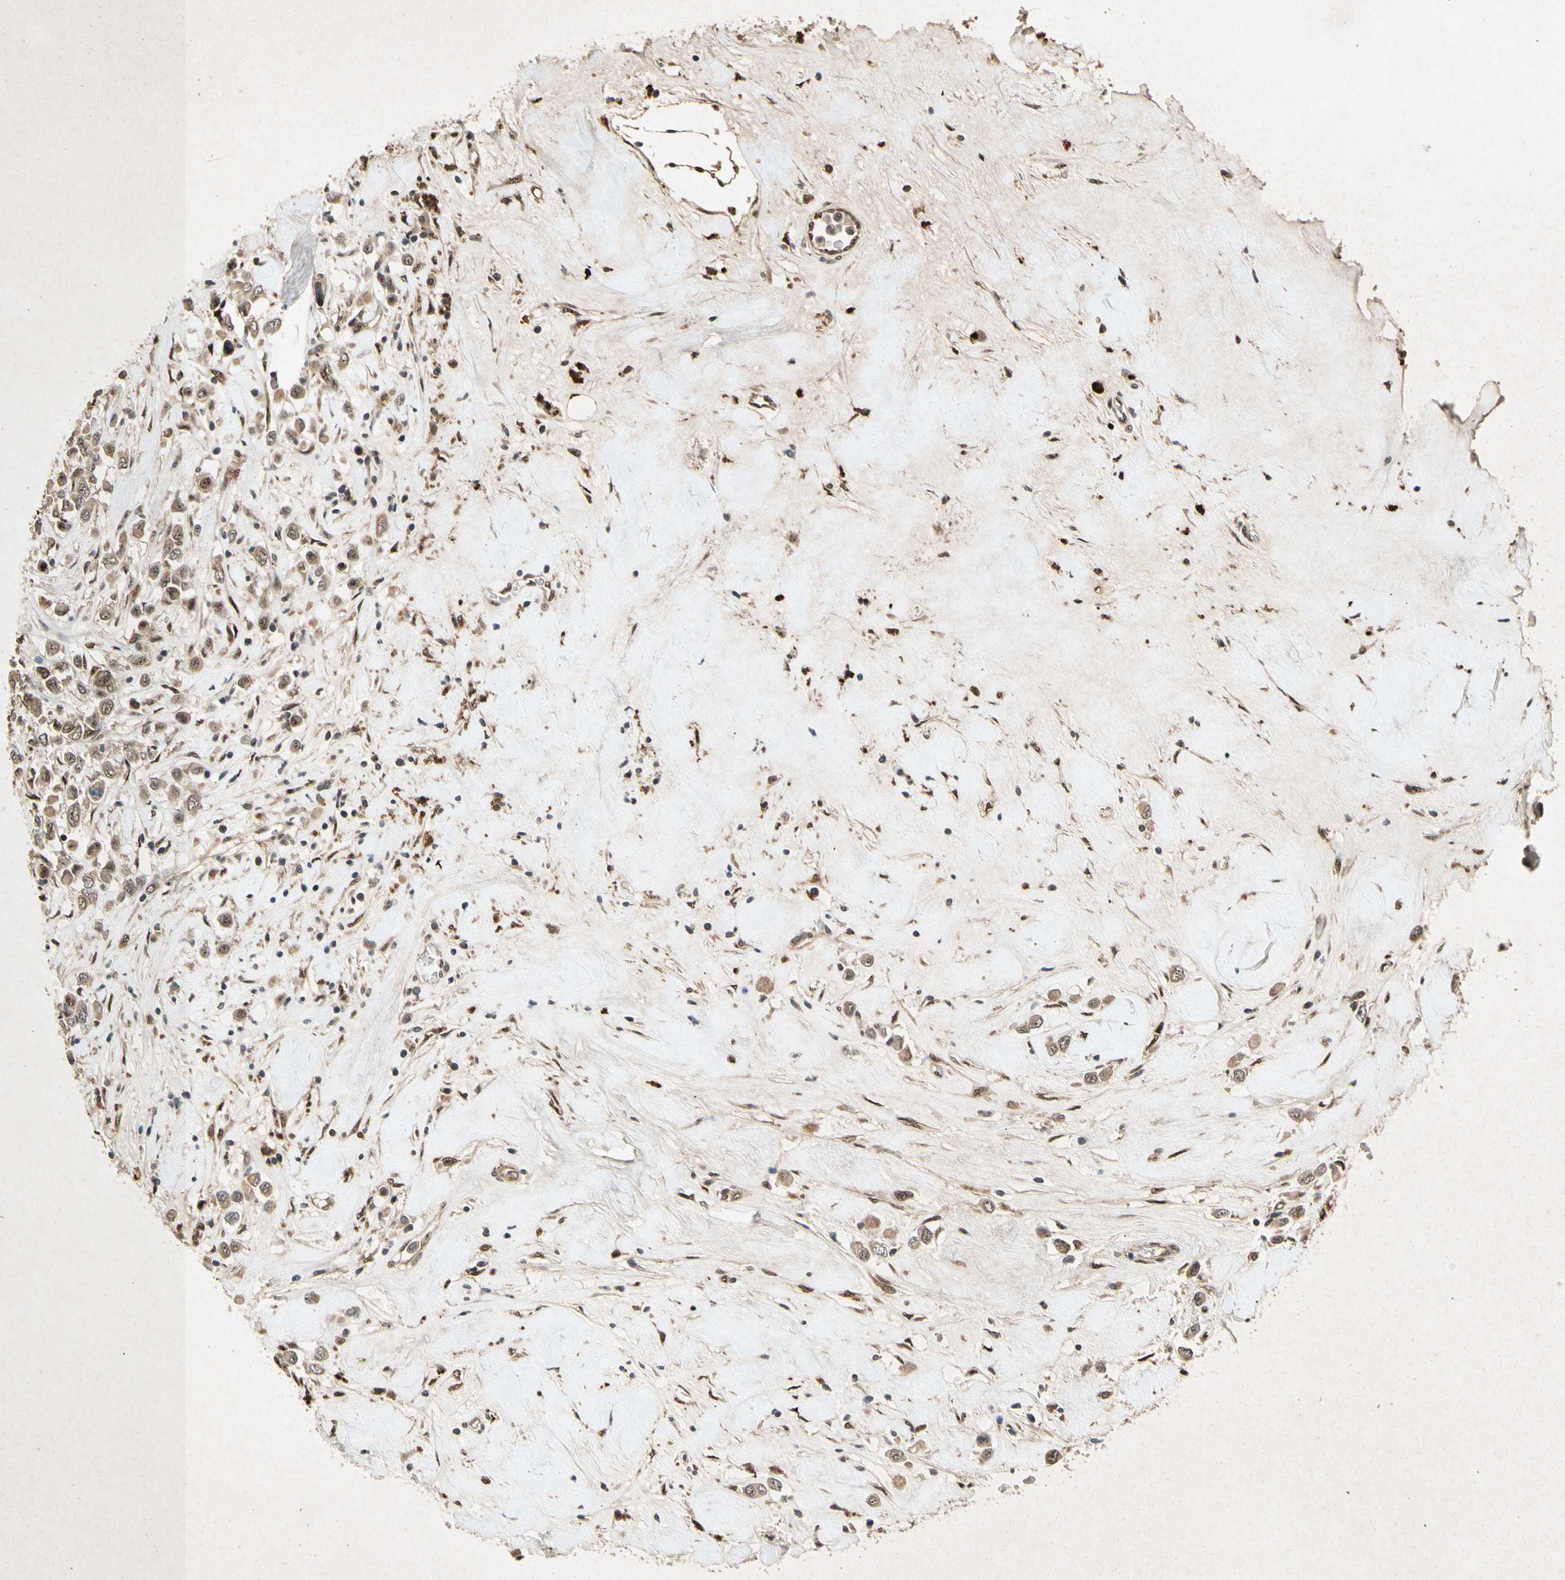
{"staining": {"intensity": "moderate", "quantity": ">75%", "location": "cytoplasmic/membranous,nuclear"}, "tissue": "breast cancer", "cell_type": "Tumor cells", "image_type": "cancer", "snomed": [{"axis": "morphology", "description": "Duct carcinoma"}, {"axis": "topography", "description": "Breast"}], "caption": "IHC micrograph of neoplastic tissue: human intraductal carcinoma (breast) stained using immunohistochemistry (IHC) reveals medium levels of moderate protein expression localized specifically in the cytoplasmic/membranous and nuclear of tumor cells, appearing as a cytoplasmic/membranous and nuclear brown color.", "gene": "PML", "patient": {"sex": "female", "age": 61}}